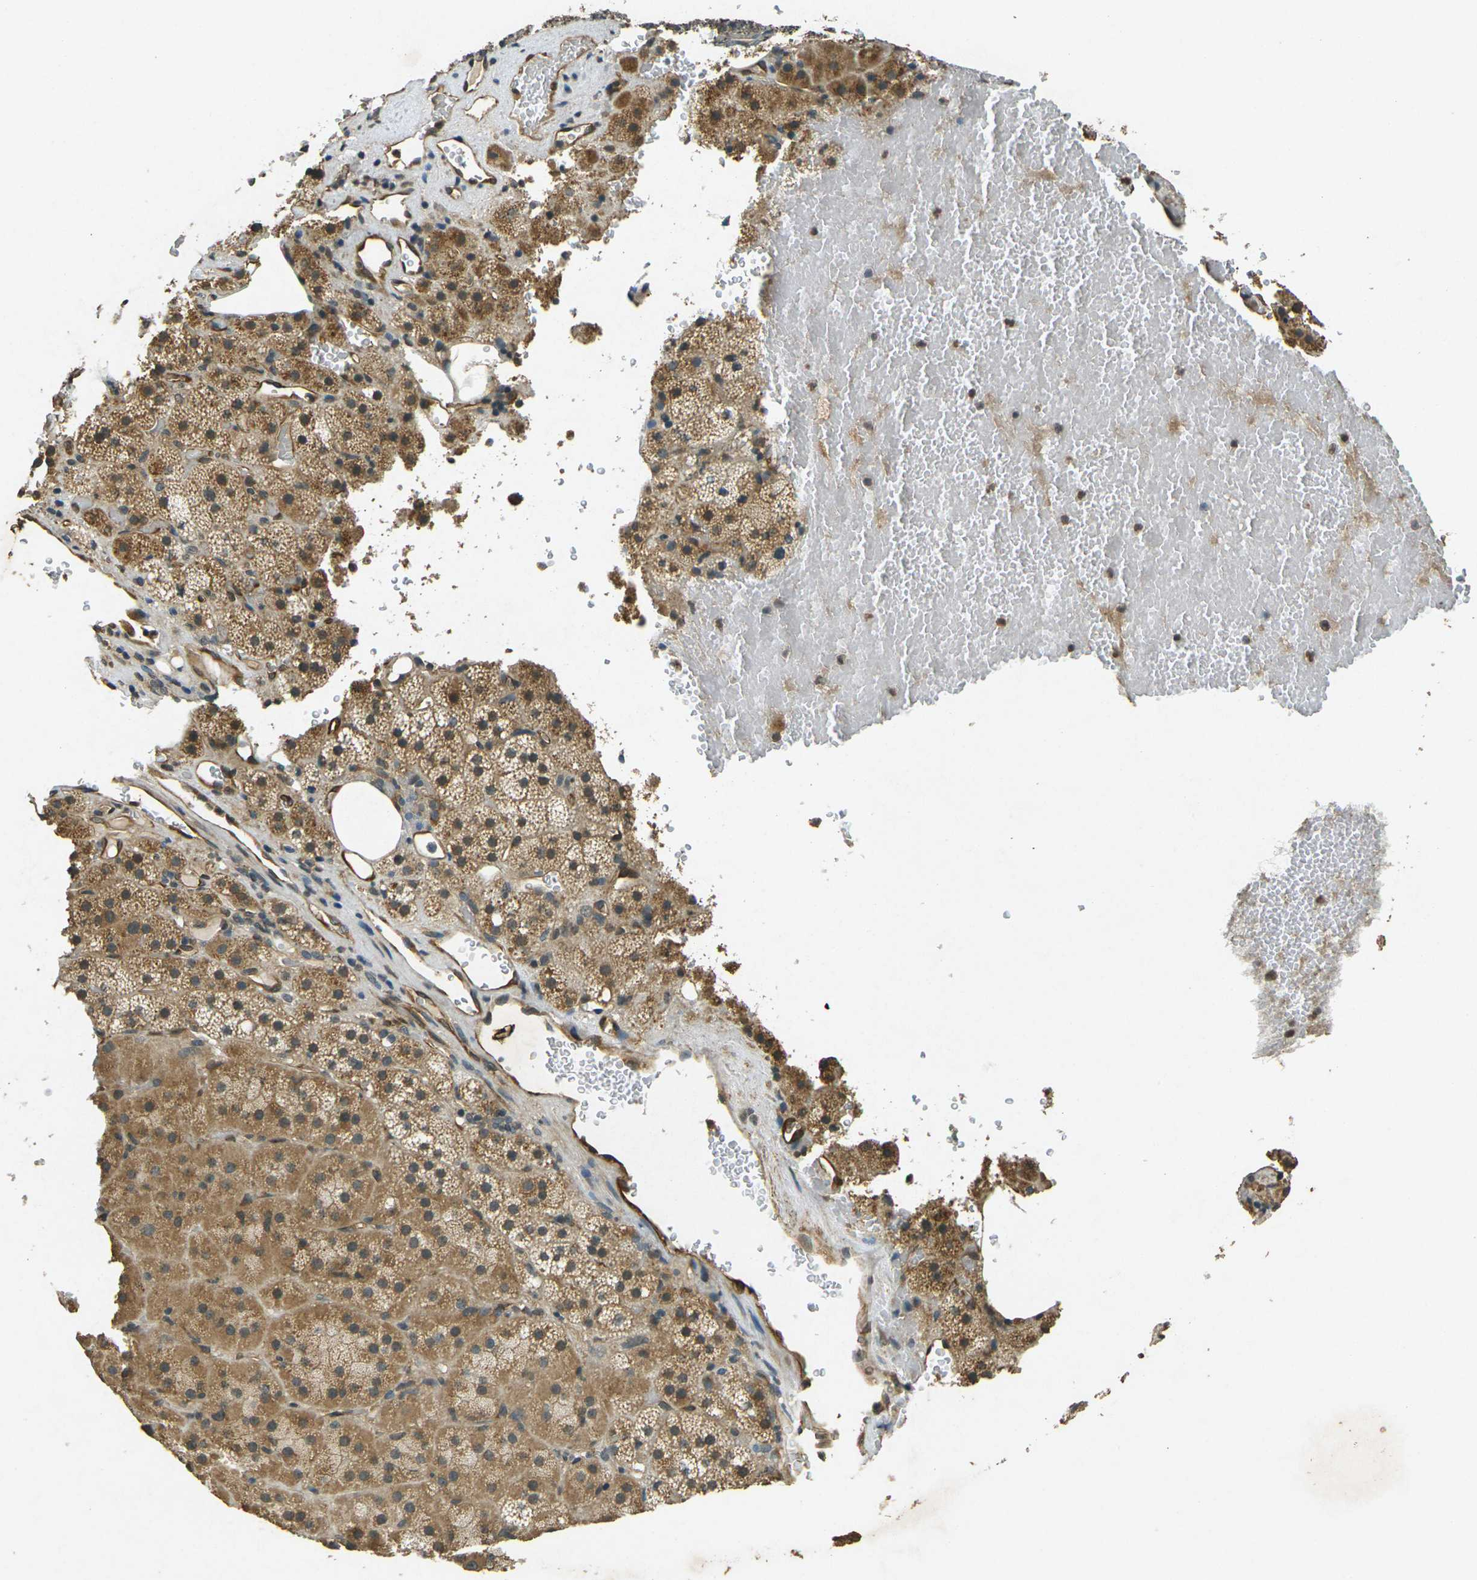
{"staining": {"intensity": "moderate", "quantity": ">75%", "location": "cytoplasmic/membranous"}, "tissue": "adrenal gland", "cell_type": "Glandular cells", "image_type": "normal", "snomed": [{"axis": "morphology", "description": "Normal tissue, NOS"}, {"axis": "topography", "description": "Adrenal gland"}], "caption": "There is medium levels of moderate cytoplasmic/membranous staining in glandular cells of normal adrenal gland, as demonstrated by immunohistochemical staining (brown color).", "gene": "PDE2A", "patient": {"sex": "female", "age": 59}}